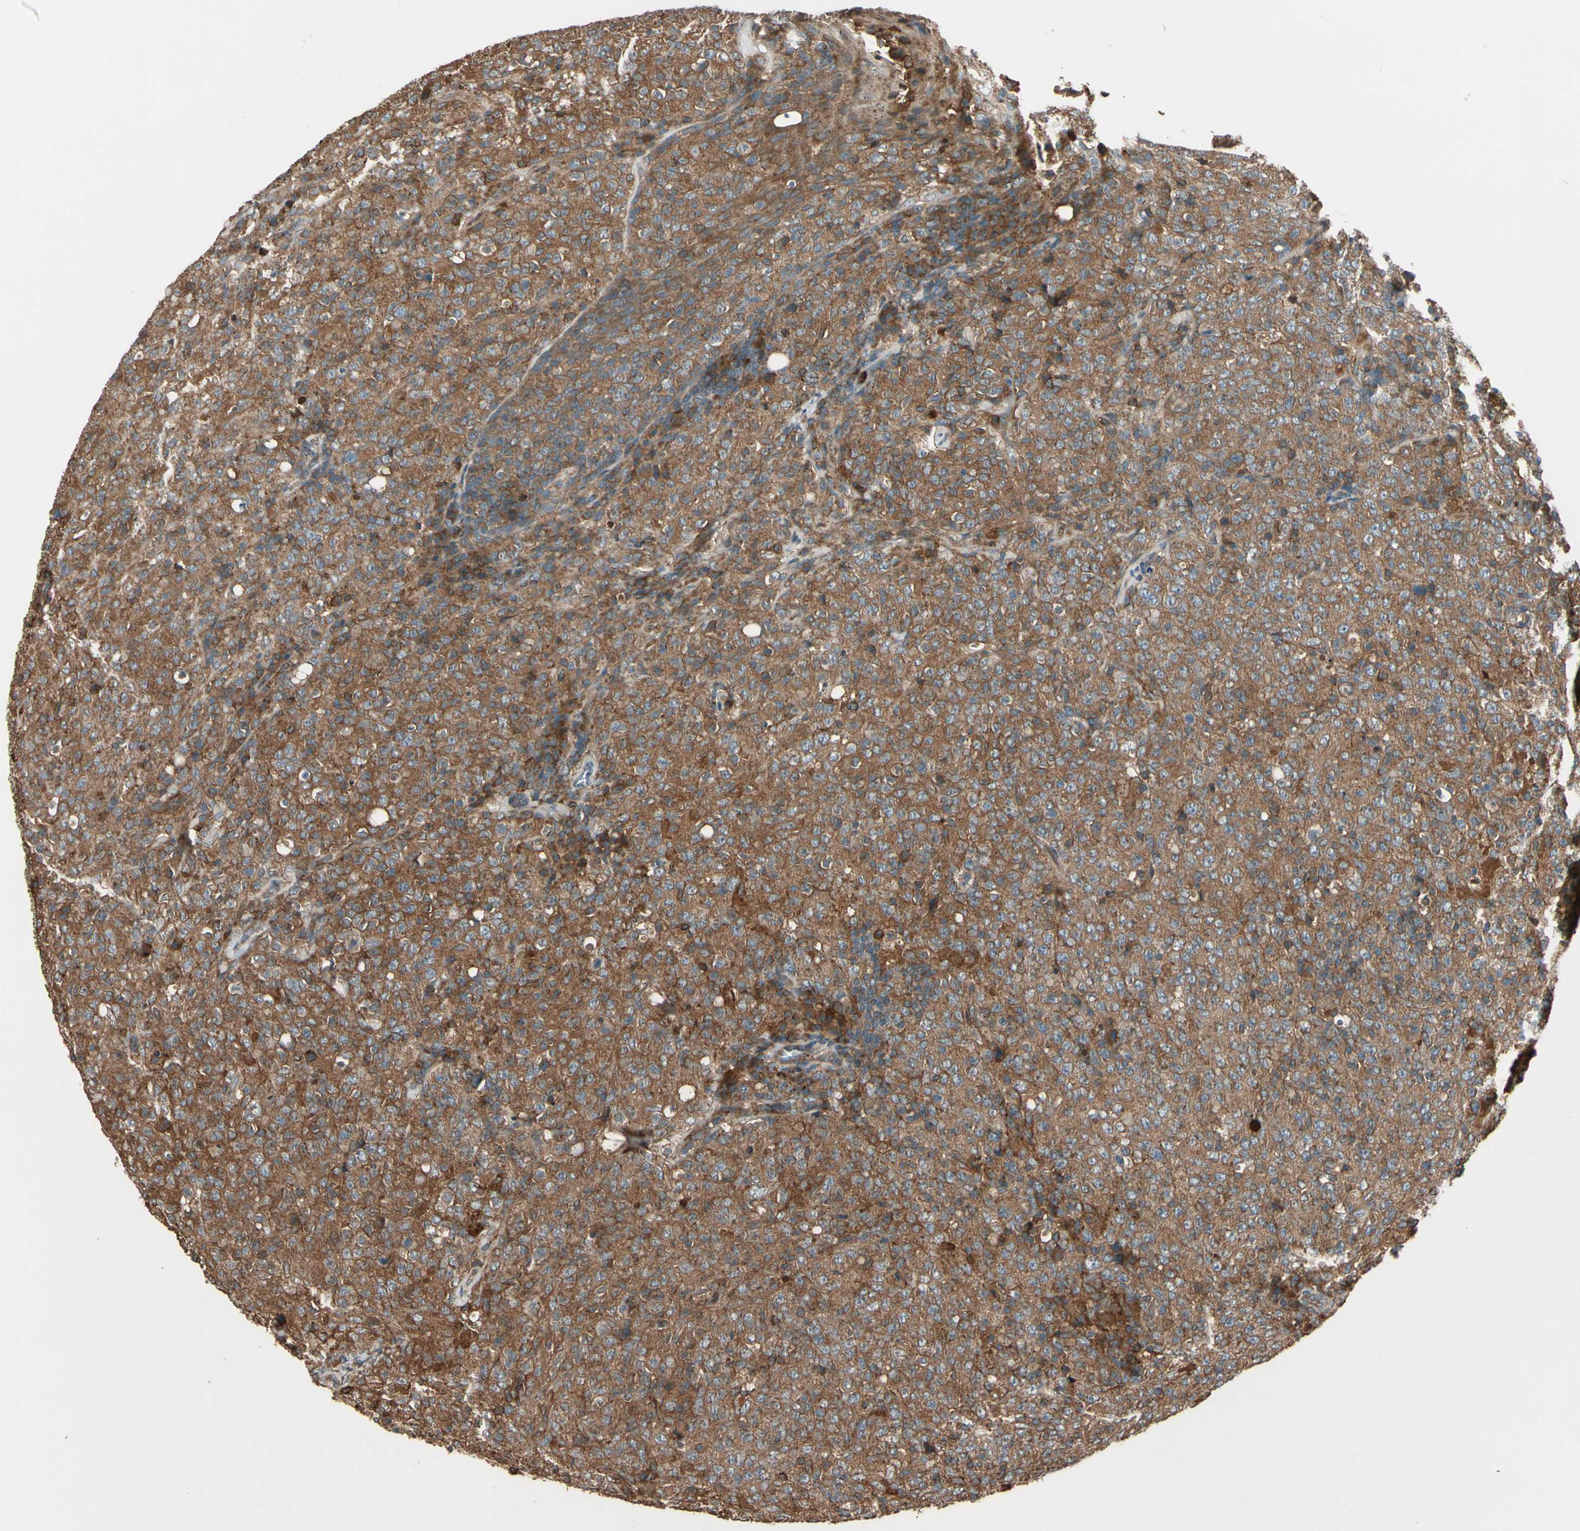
{"staining": {"intensity": "moderate", "quantity": ">75%", "location": "cytoplasmic/membranous"}, "tissue": "lymphoma", "cell_type": "Tumor cells", "image_type": "cancer", "snomed": [{"axis": "morphology", "description": "Malignant lymphoma, non-Hodgkin's type, High grade"}, {"axis": "topography", "description": "Tonsil"}], "caption": "An immunohistochemistry histopathology image of neoplastic tissue is shown. Protein staining in brown highlights moderate cytoplasmic/membranous positivity in high-grade malignant lymphoma, non-Hodgkin's type within tumor cells. Ihc stains the protein in brown and the nuclei are stained blue.", "gene": "STX11", "patient": {"sex": "female", "age": 36}}